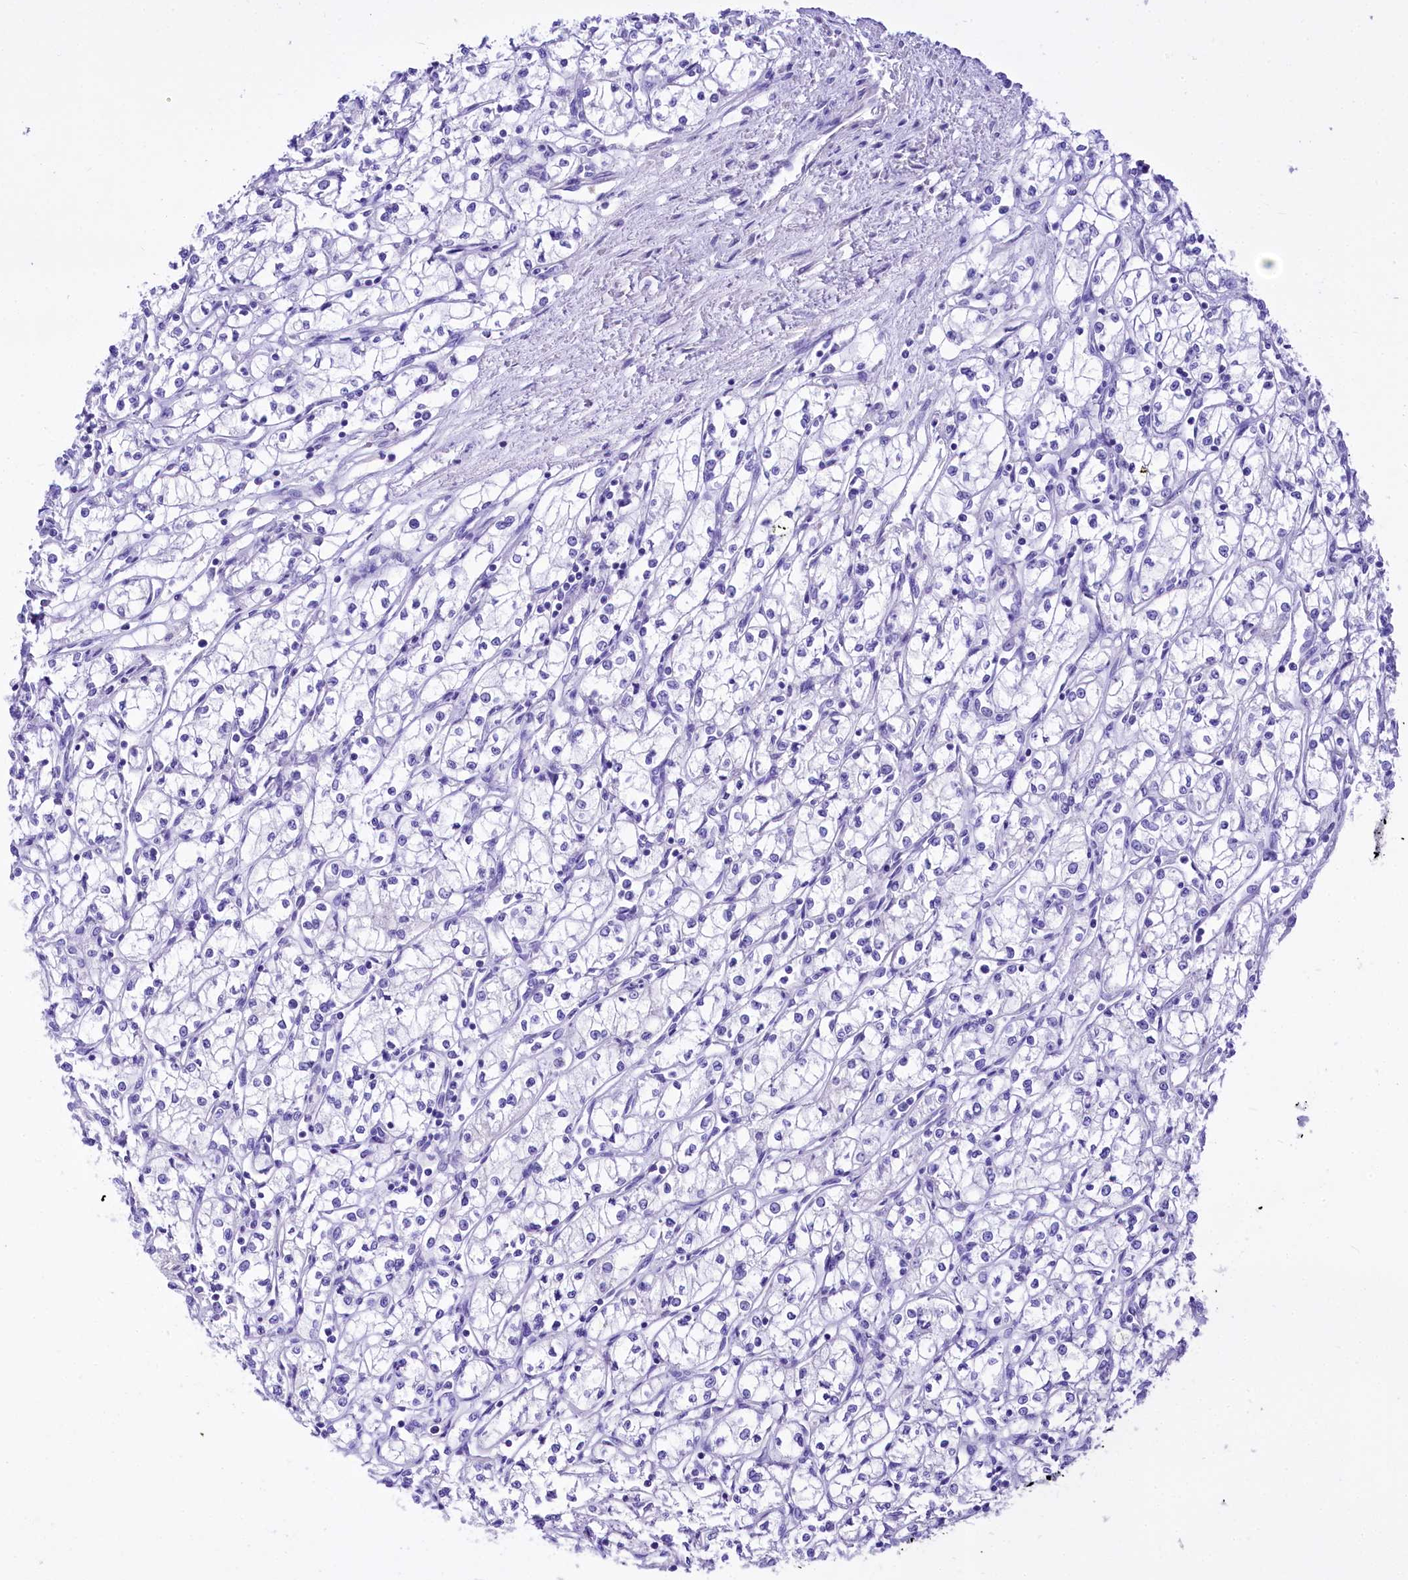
{"staining": {"intensity": "negative", "quantity": "none", "location": "none"}, "tissue": "renal cancer", "cell_type": "Tumor cells", "image_type": "cancer", "snomed": [{"axis": "morphology", "description": "Adenocarcinoma, NOS"}, {"axis": "topography", "description": "Kidney"}], "caption": "The micrograph reveals no significant expression in tumor cells of renal adenocarcinoma. (IHC, brightfield microscopy, high magnification).", "gene": "A2ML1", "patient": {"sex": "male", "age": 59}}